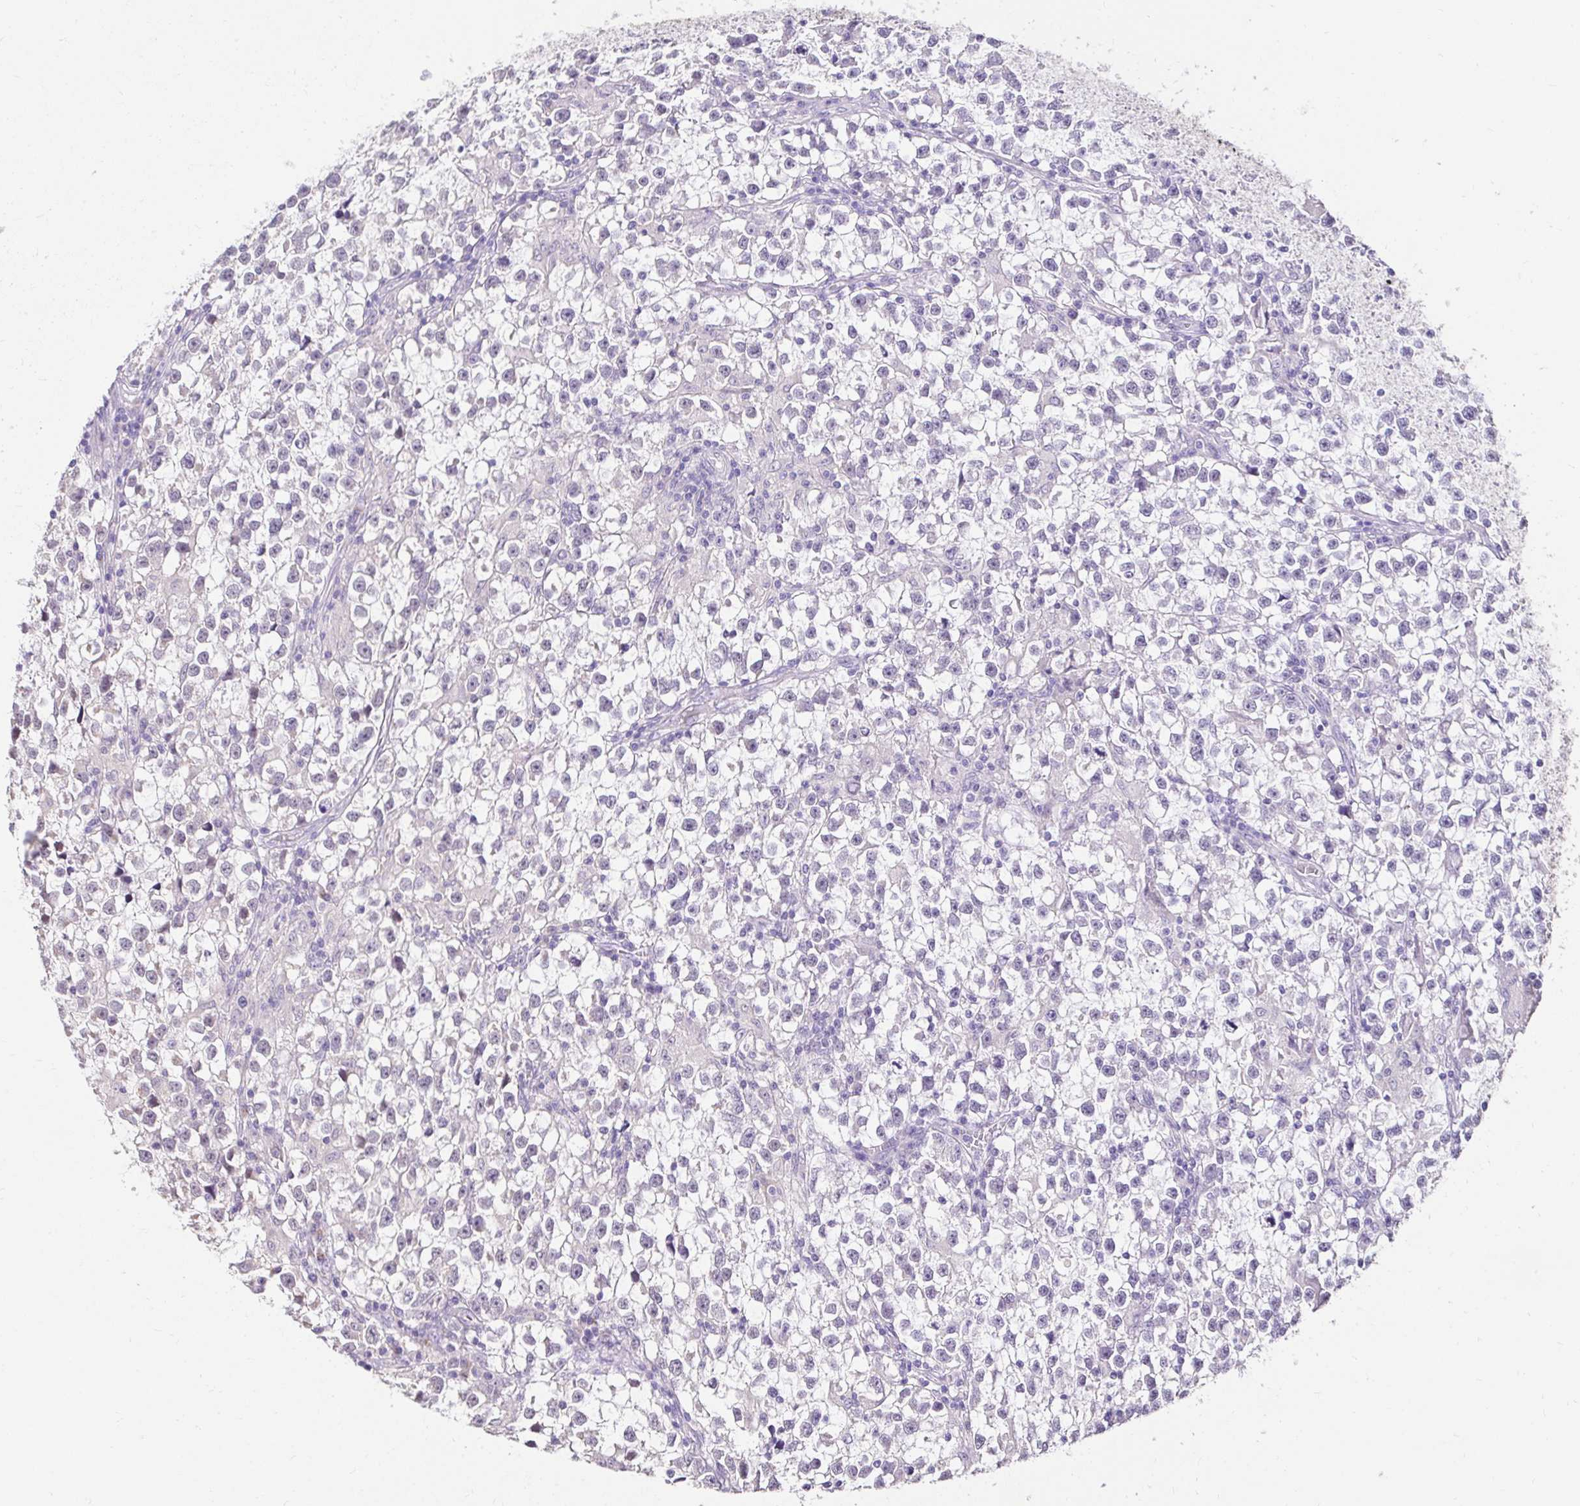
{"staining": {"intensity": "negative", "quantity": "none", "location": "none"}, "tissue": "testis cancer", "cell_type": "Tumor cells", "image_type": "cancer", "snomed": [{"axis": "morphology", "description": "Seminoma, NOS"}, {"axis": "topography", "description": "Testis"}], "caption": "DAB immunohistochemical staining of human testis seminoma displays no significant positivity in tumor cells.", "gene": "KIAA1210", "patient": {"sex": "male", "age": 31}}